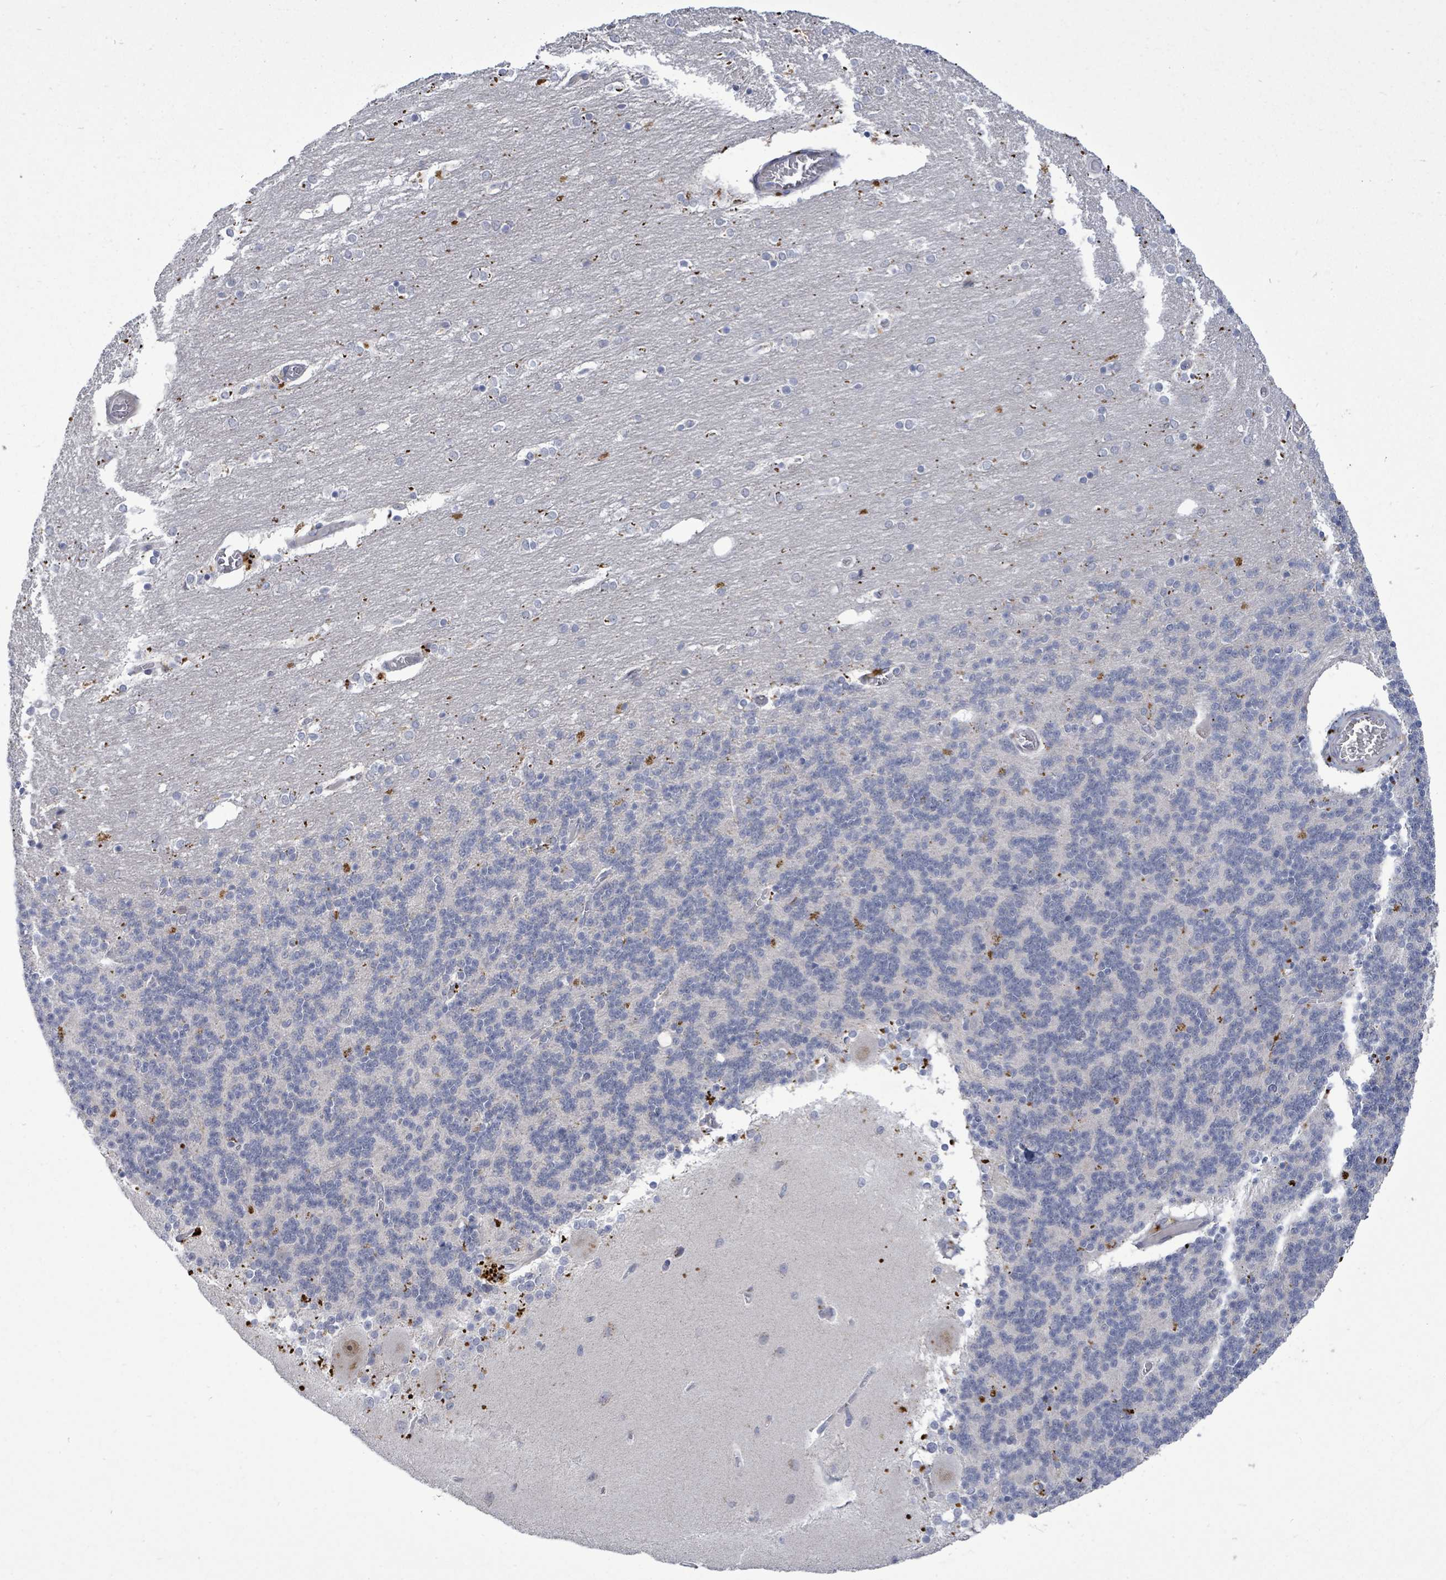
{"staining": {"intensity": "negative", "quantity": "none", "location": "none"}, "tissue": "cerebellum", "cell_type": "Cells in granular layer", "image_type": "normal", "snomed": [{"axis": "morphology", "description": "Normal tissue, NOS"}, {"axis": "topography", "description": "Cerebellum"}], "caption": "Immunohistochemistry (IHC) photomicrograph of unremarkable human cerebellum stained for a protein (brown), which exhibits no positivity in cells in granular layer. Brightfield microscopy of immunohistochemistry stained with DAB (brown) and hematoxylin (blue), captured at high magnification.", "gene": "CT45A10", "patient": {"sex": "female", "age": 54}}